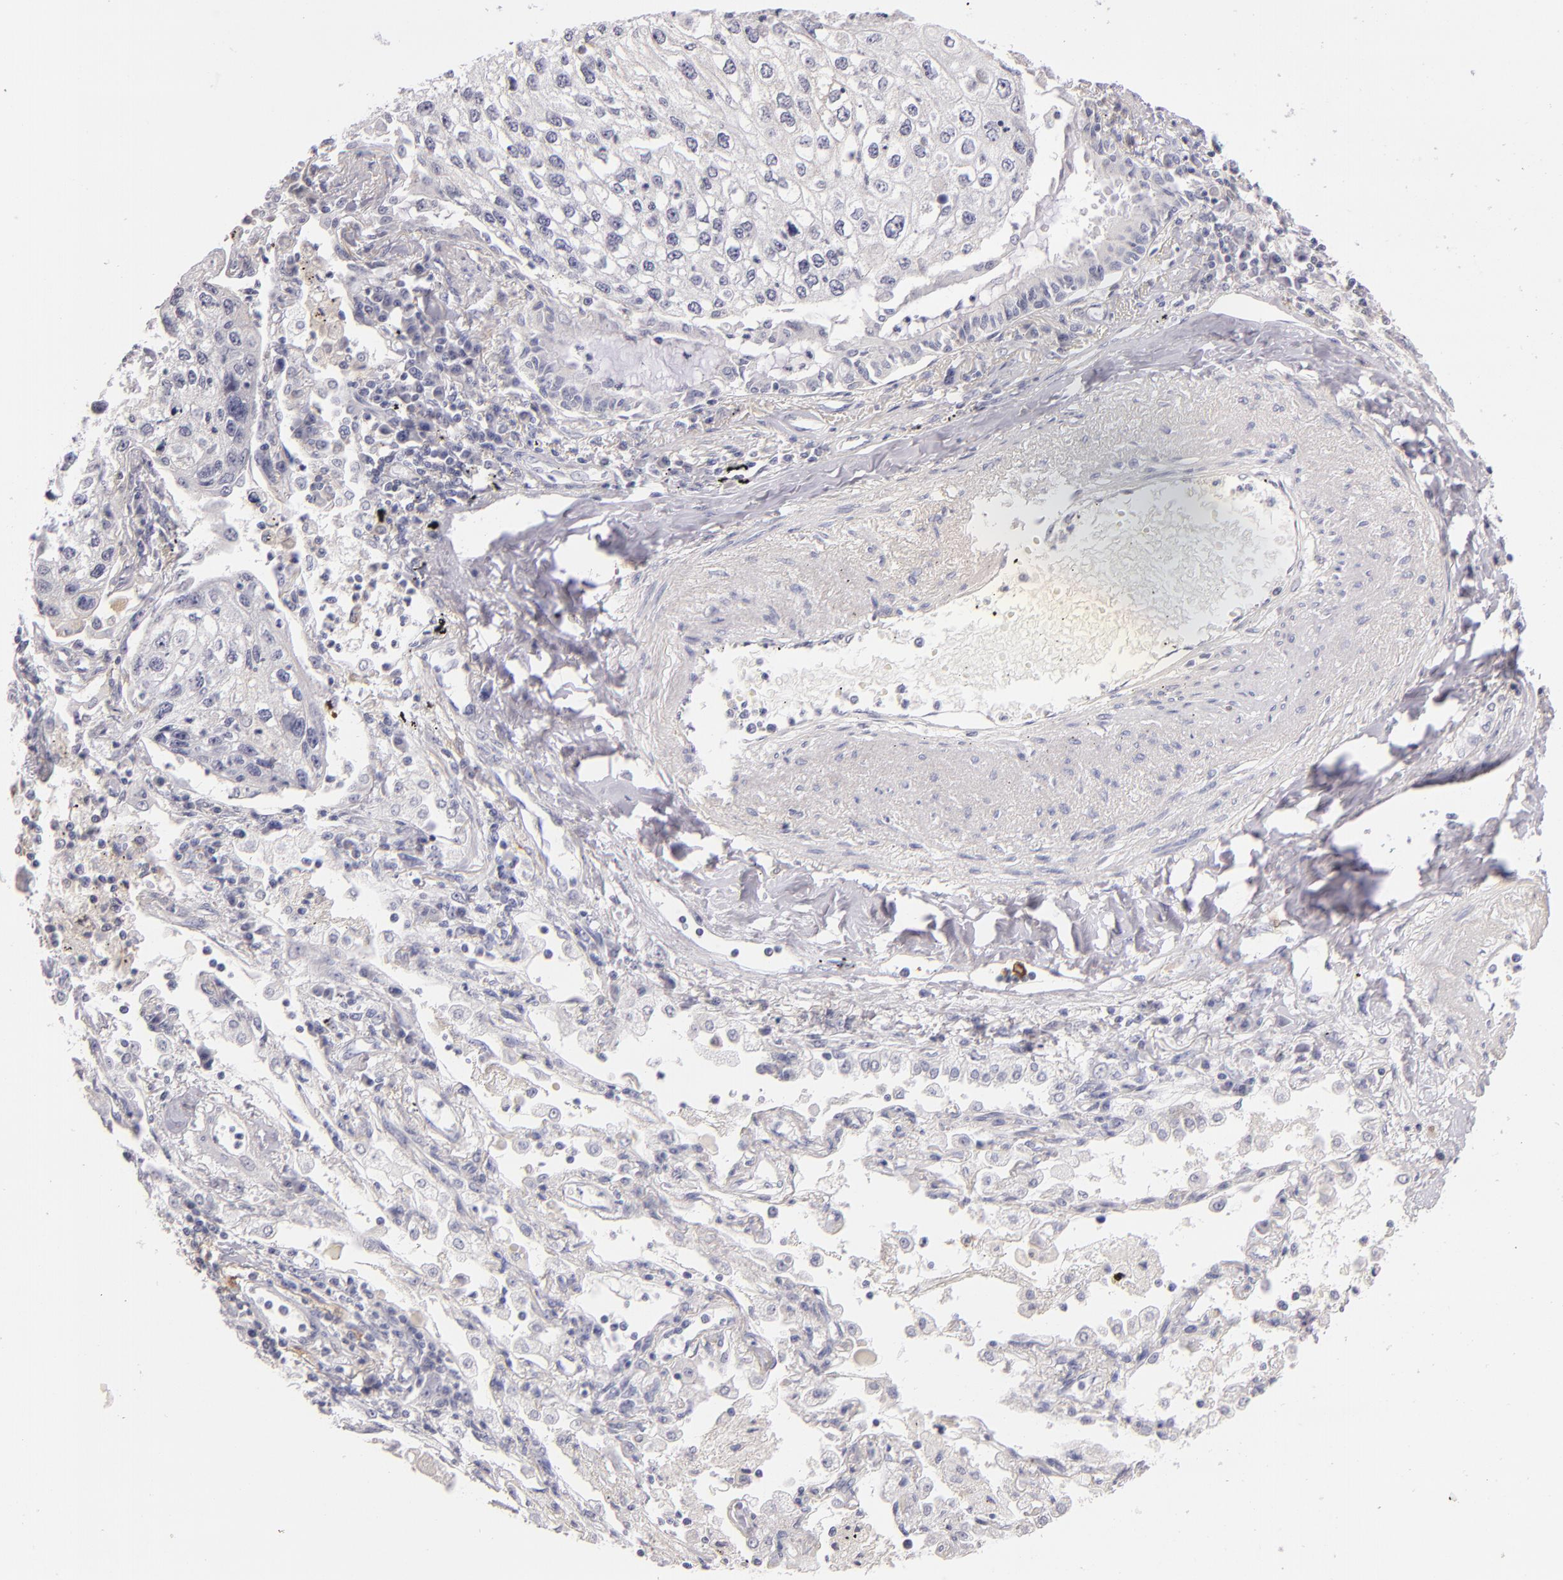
{"staining": {"intensity": "negative", "quantity": "none", "location": "none"}, "tissue": "lung cancer", "cell_type": "Tumor cells", "image_type": "cancer", "snomed": [{"axis": "morphology", "description": "Squamous cell carcinoma, NOS"}, {"axis": "topography", "description": "Lung"}], "caption": "Photomicrograph shows no protein staining in tumor cells of squamous cell carcinoma (lung) tissue. (Brightfield microscopy of DAB IHC at high magnification).", "gene": "CD40", "patient": {"sex": "male", "age": 75}}